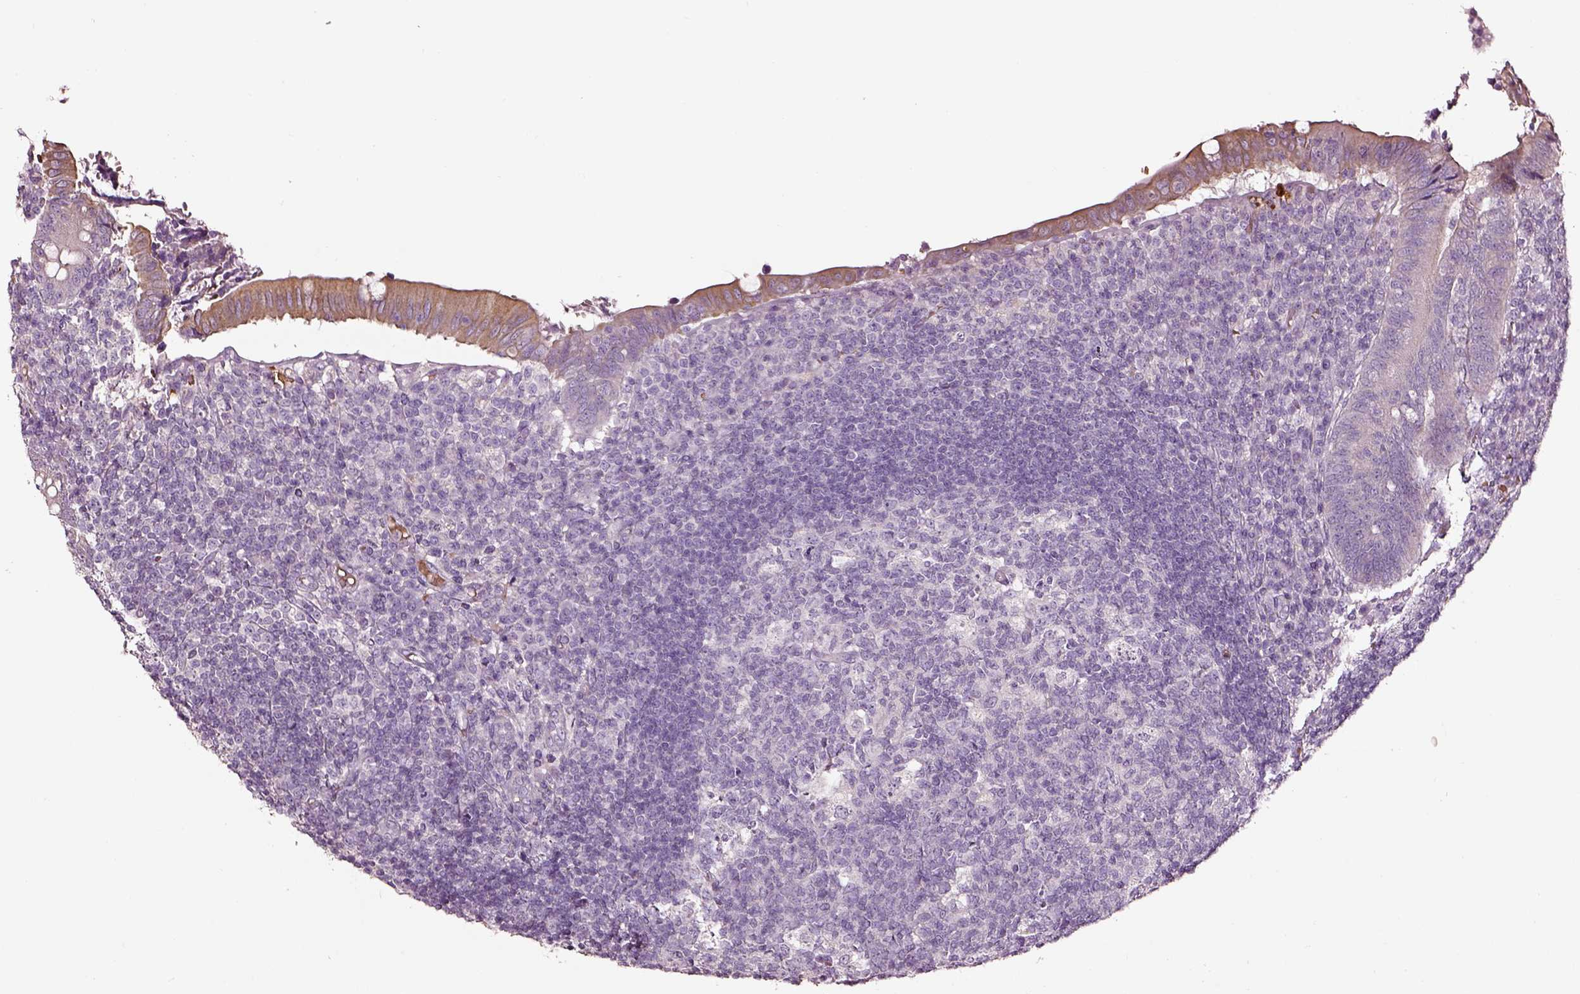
{"staining": {"intensity": "weak", "quantity": "25%-75%", "location": "cytoplasmic/membranous"}, "tissue": "appendix", "cell_type": "Glandular cells", "image_type": "normal", "snomed": [{"axis": "morphology", "description": "Normal tissue, NOS"}, {"axis": "topography", "description": "Appendix"}], "caption": "Weak cytoplasmic/membranous protein expression is appreciated in about 25%-75% of glandular cells in appendix.", "gene": "AADAT", "patient": {"sex": "male", "age": 18}}